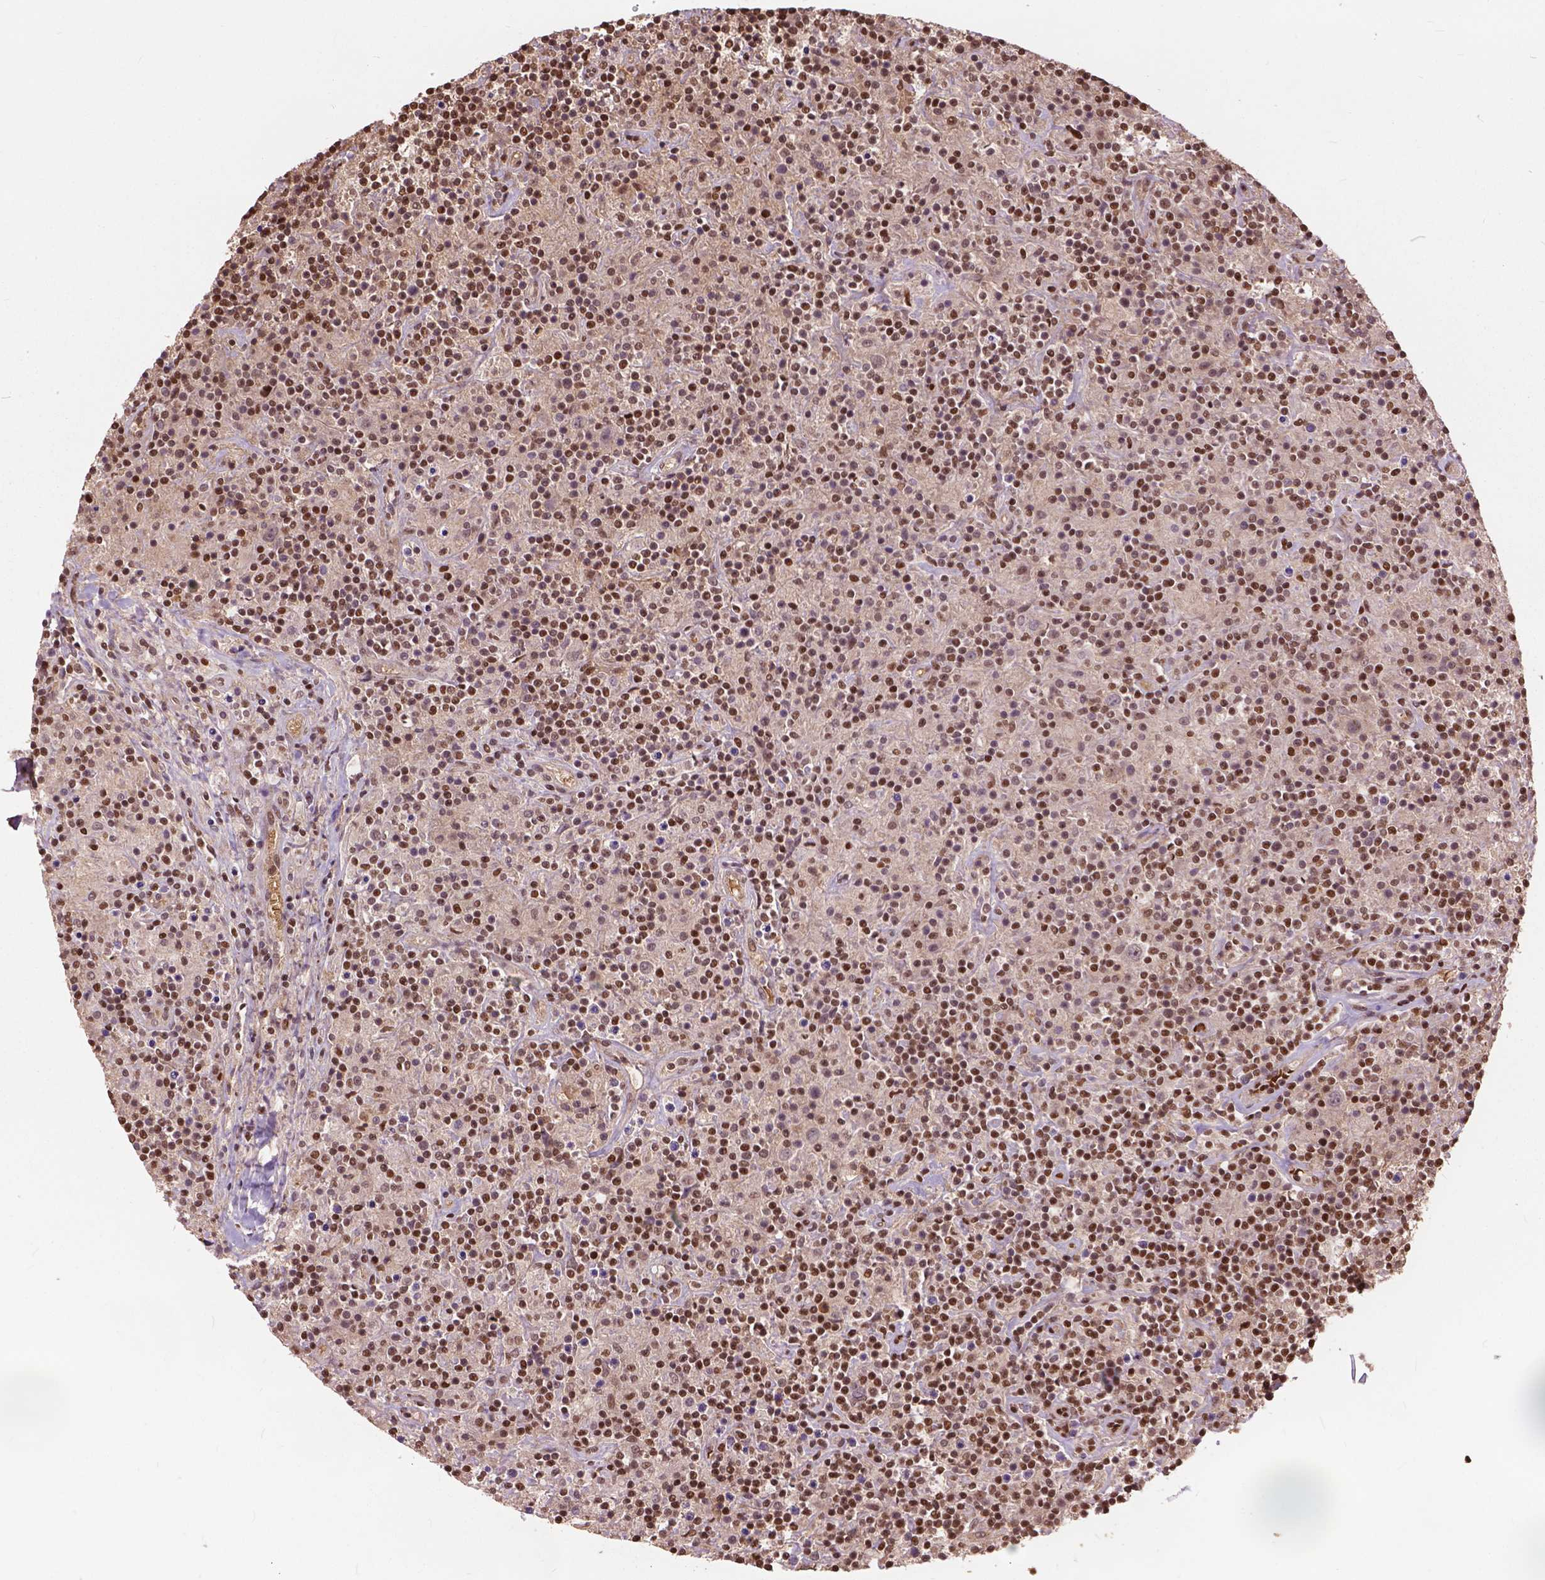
{"staining": {"intensity": "moderate", "quantity": ">75%", "location": "nuclear"}, "tissue": "lymphoma", "cell_type": "Tumor cells", "image_type": "cancer", "snomed": [{"axis": "morphology", "description": "Hodgkin's disease, NOS"}, {"axis": "topography", "description": "Lymph node"}], "caption": "Tumor cells display medium levels of moderate nuclear staining in approximately >75% of cells in human lymphoma.", "gene": "ANP32B", "patient": {"sex": "male", "age": 70}}